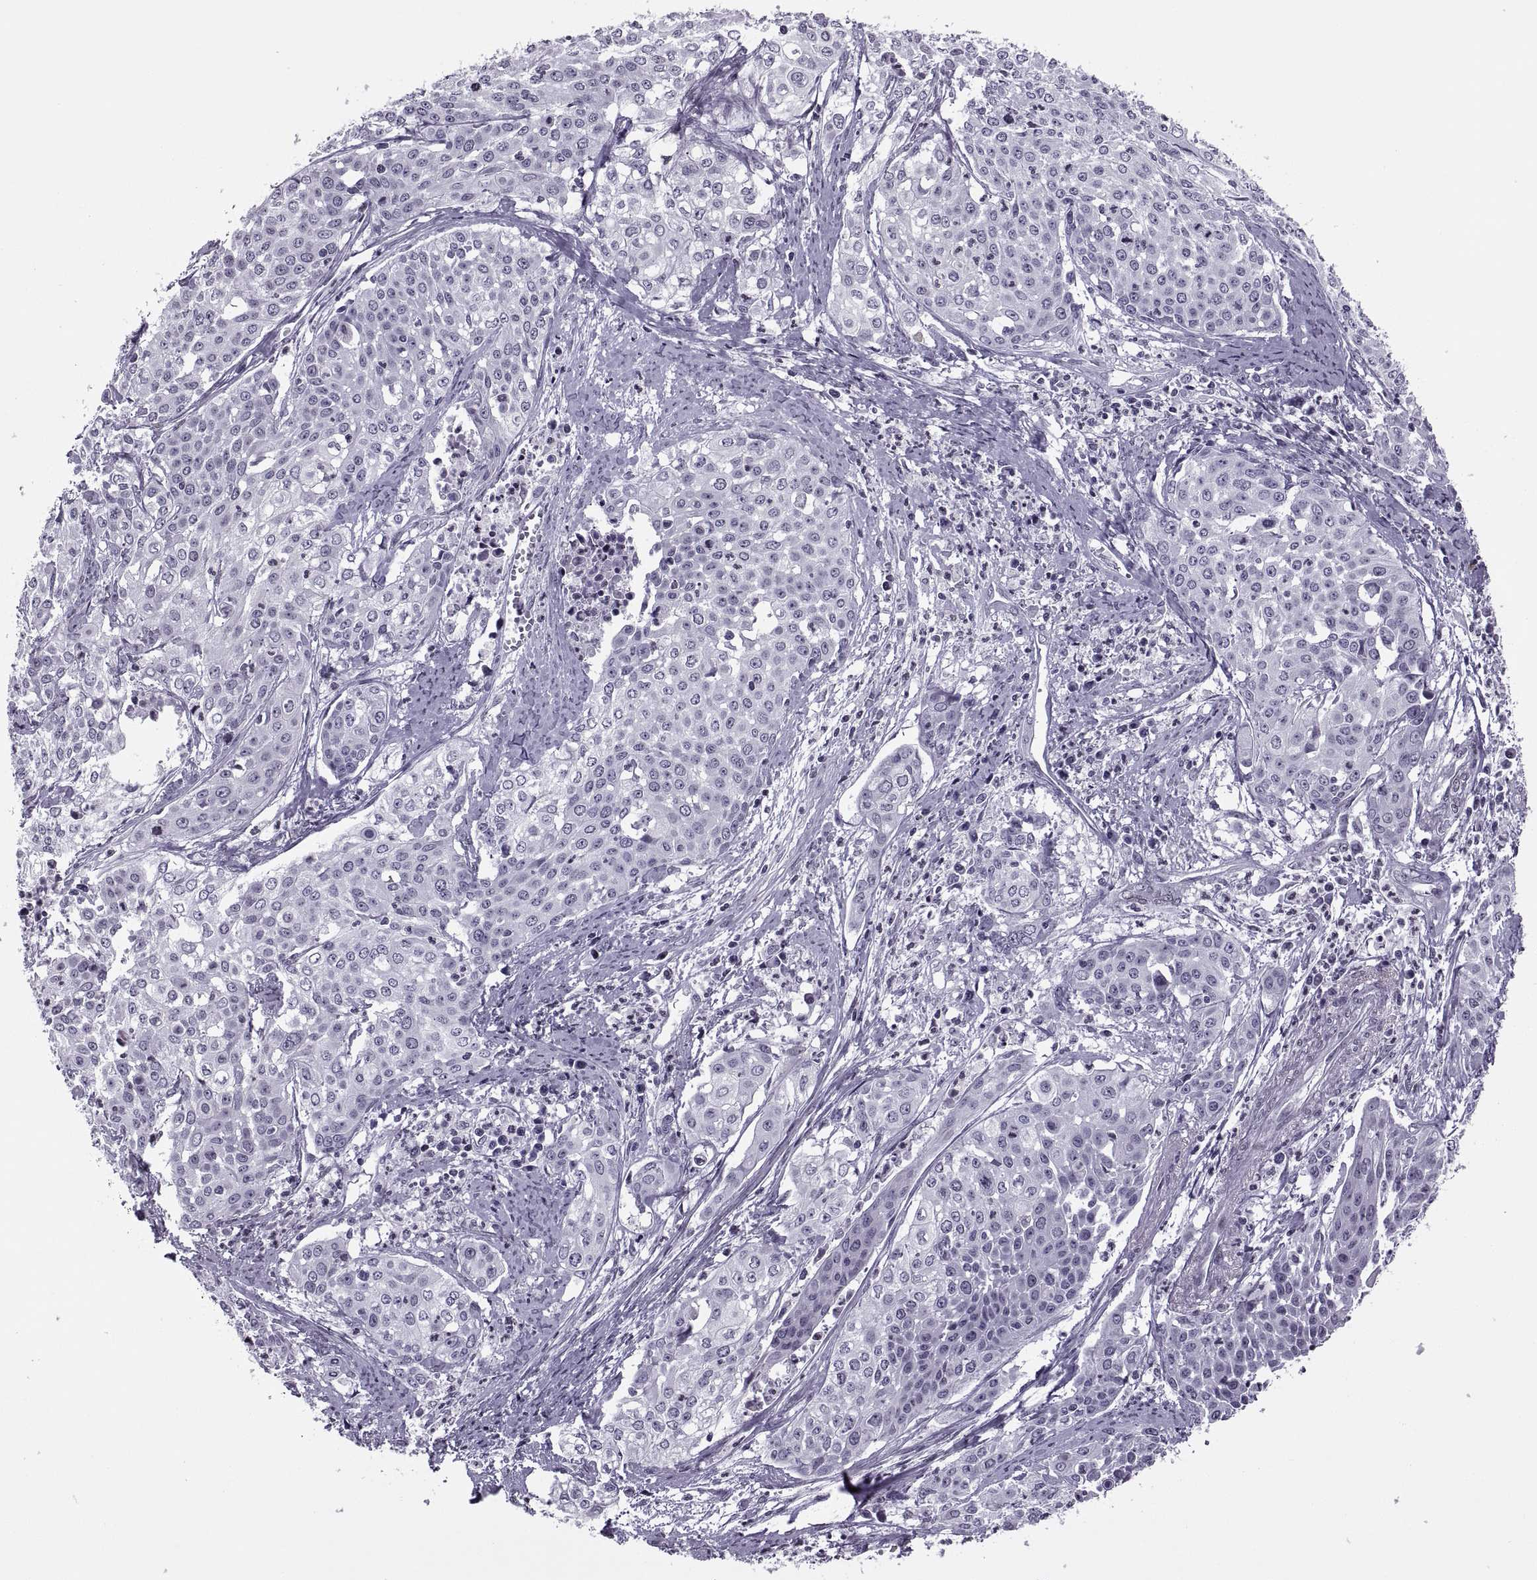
{"staining": {"intensity": "negative", "quantity": "none", "location": "none"}, "tissue": "cervical cancer", "cell_type": "Tumor cells", "image_type": "cancer", "snomed": [{"axis": "morphology", "description": "Squamous cell carcinoma, NOS"}, {"axis": "topography", "description": "Cervix"}], "caption": "Human cervical squamous cell carcinoma stained for a protein using immunohistochemistry shows no positivity in tumor cells.", "gene": "H1-8", "patient": {"sex": "female", "age": 39}}